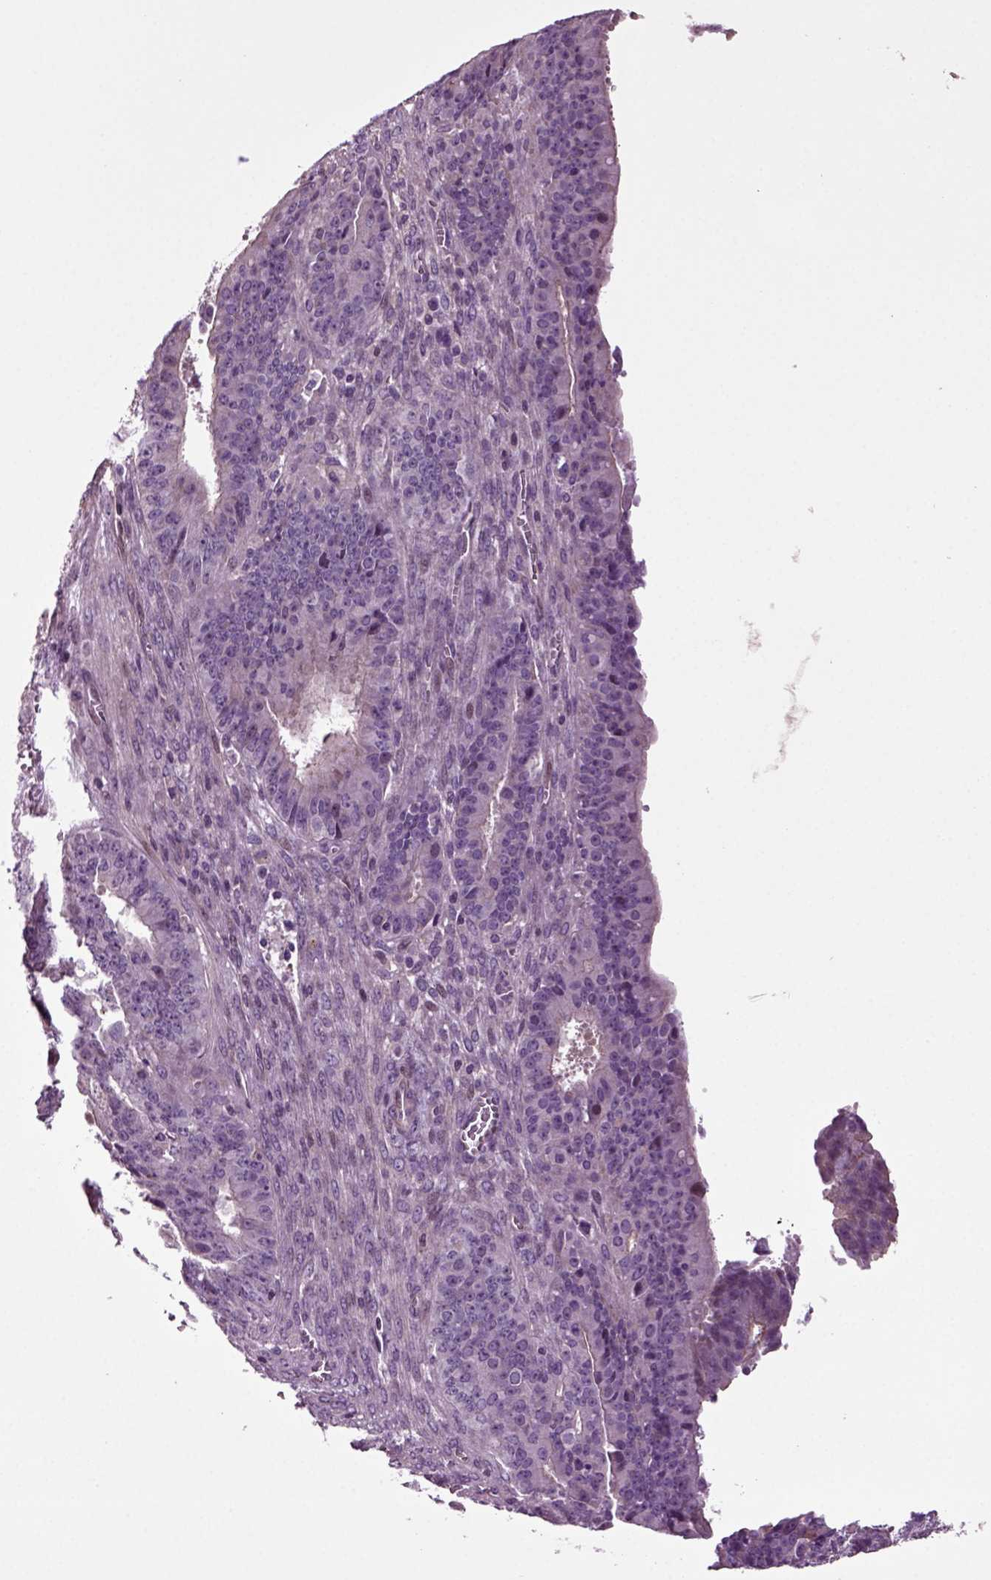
{"staining": {"intensity": "negative", "quantity": "none", "location": "none"}, "tissue": "ovarian cancer", "cell_type": "Tumor cells", "image_type": "cancer", "snomed": [{"axis": "morphology", "description": "Carcinoma, endometroid"}, {"axis": "topography", "description": "Ovary"}], "caption": "This is a image of IHC staining of ovarian cancer, which shows no staining in tumor cells.", "gene": "HAGHL", "patient": {"sex": "female", "age": 42}}